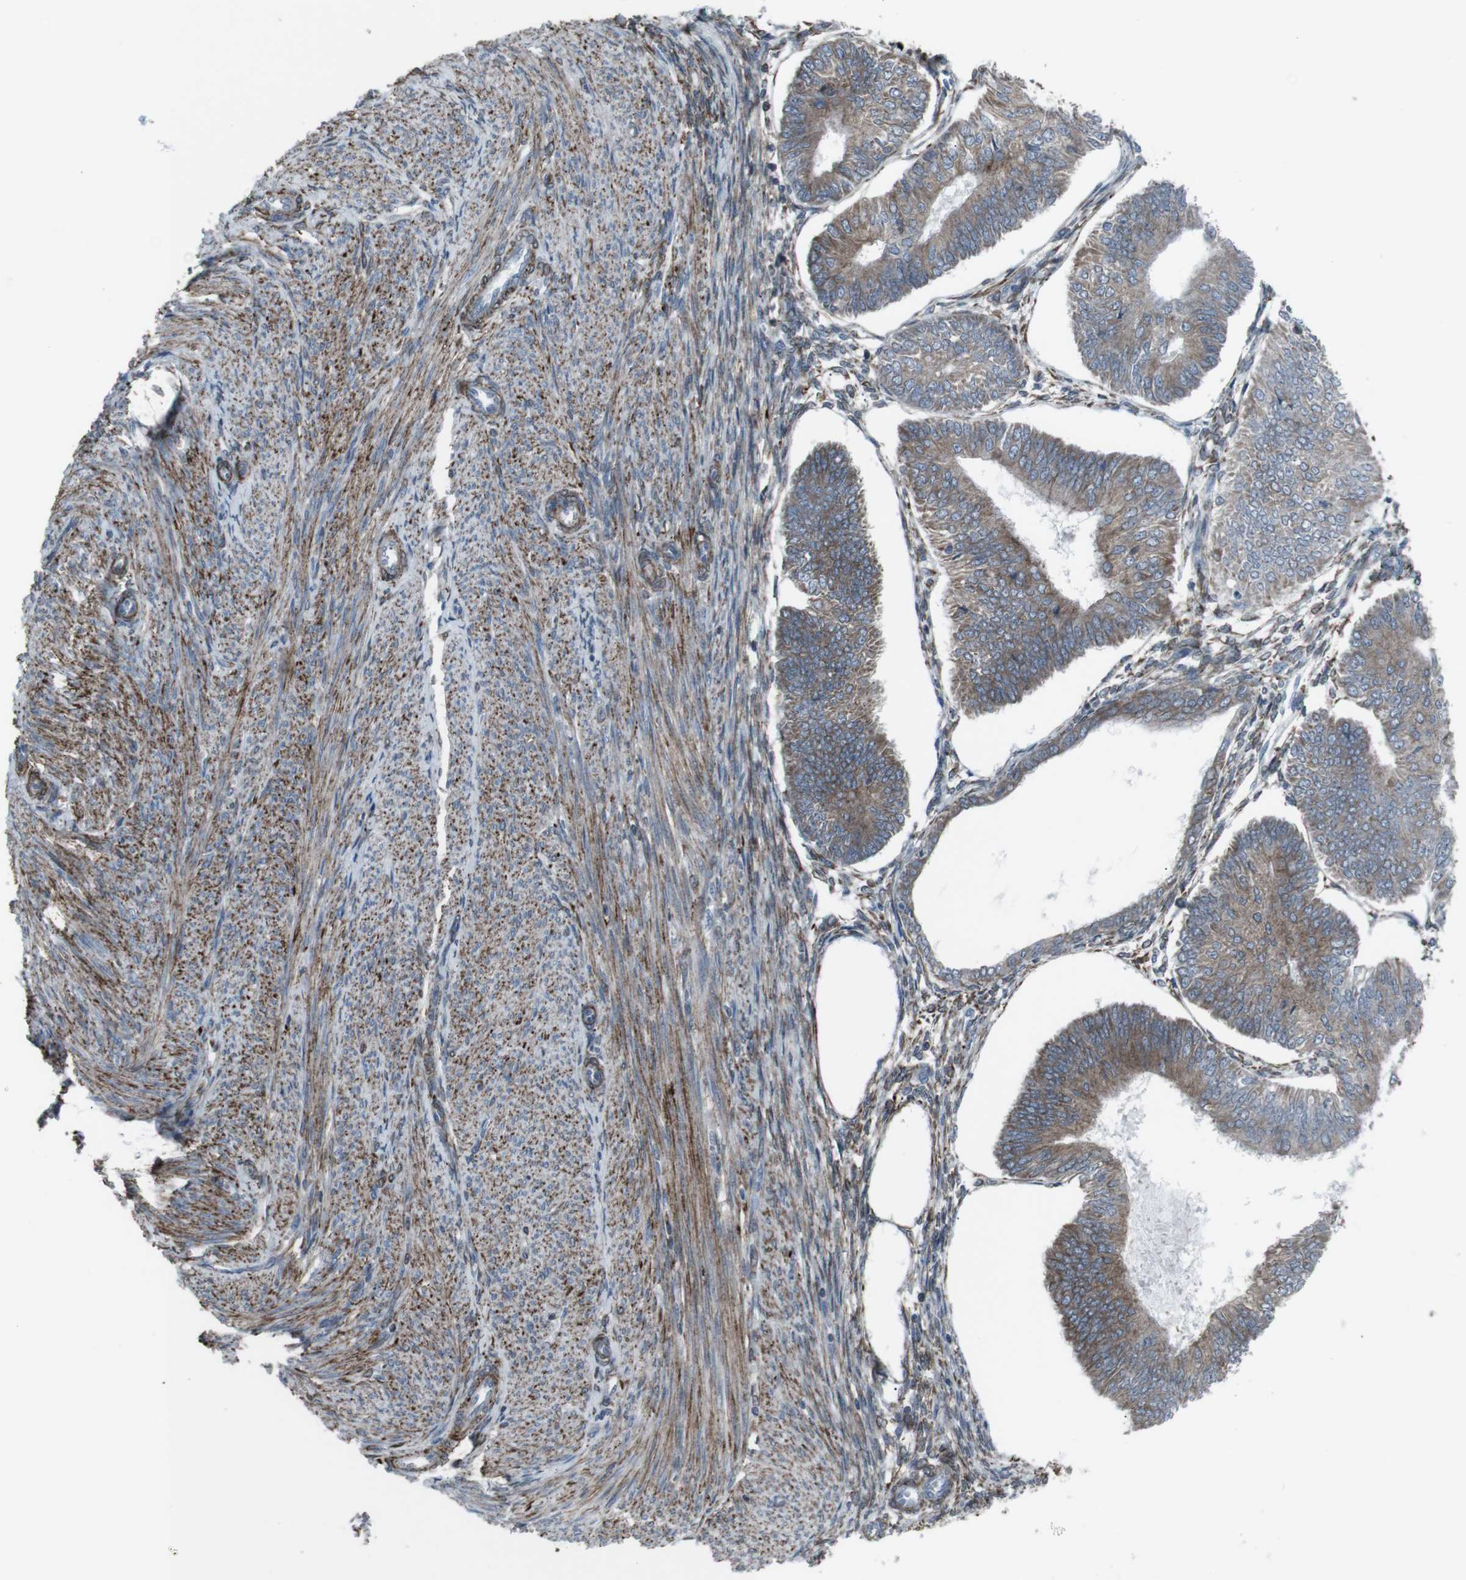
{"staining": {"intensity": "moderate", "quantity": ">75%", "location": "cytoplasmic/membranous"}, "tissue": "endometrial cancer", "cell_type": "Tumor cells", "image_type": "cancer", "snomed": [{"axis": "morphology", "description": "Adenocarcinoma, NOS"}, {"axis": "topography", "description": "Endometrium"}], "caption": "A photomicrograph showing moderate cytoplasmic/membranous expression in approximately >75% of tumor cells in endometrial adenocarcinoma, as visualized by brown immunohistochemical staining.", "gene": "LNPK", "patient": {"sex": "female", "age": 58}}